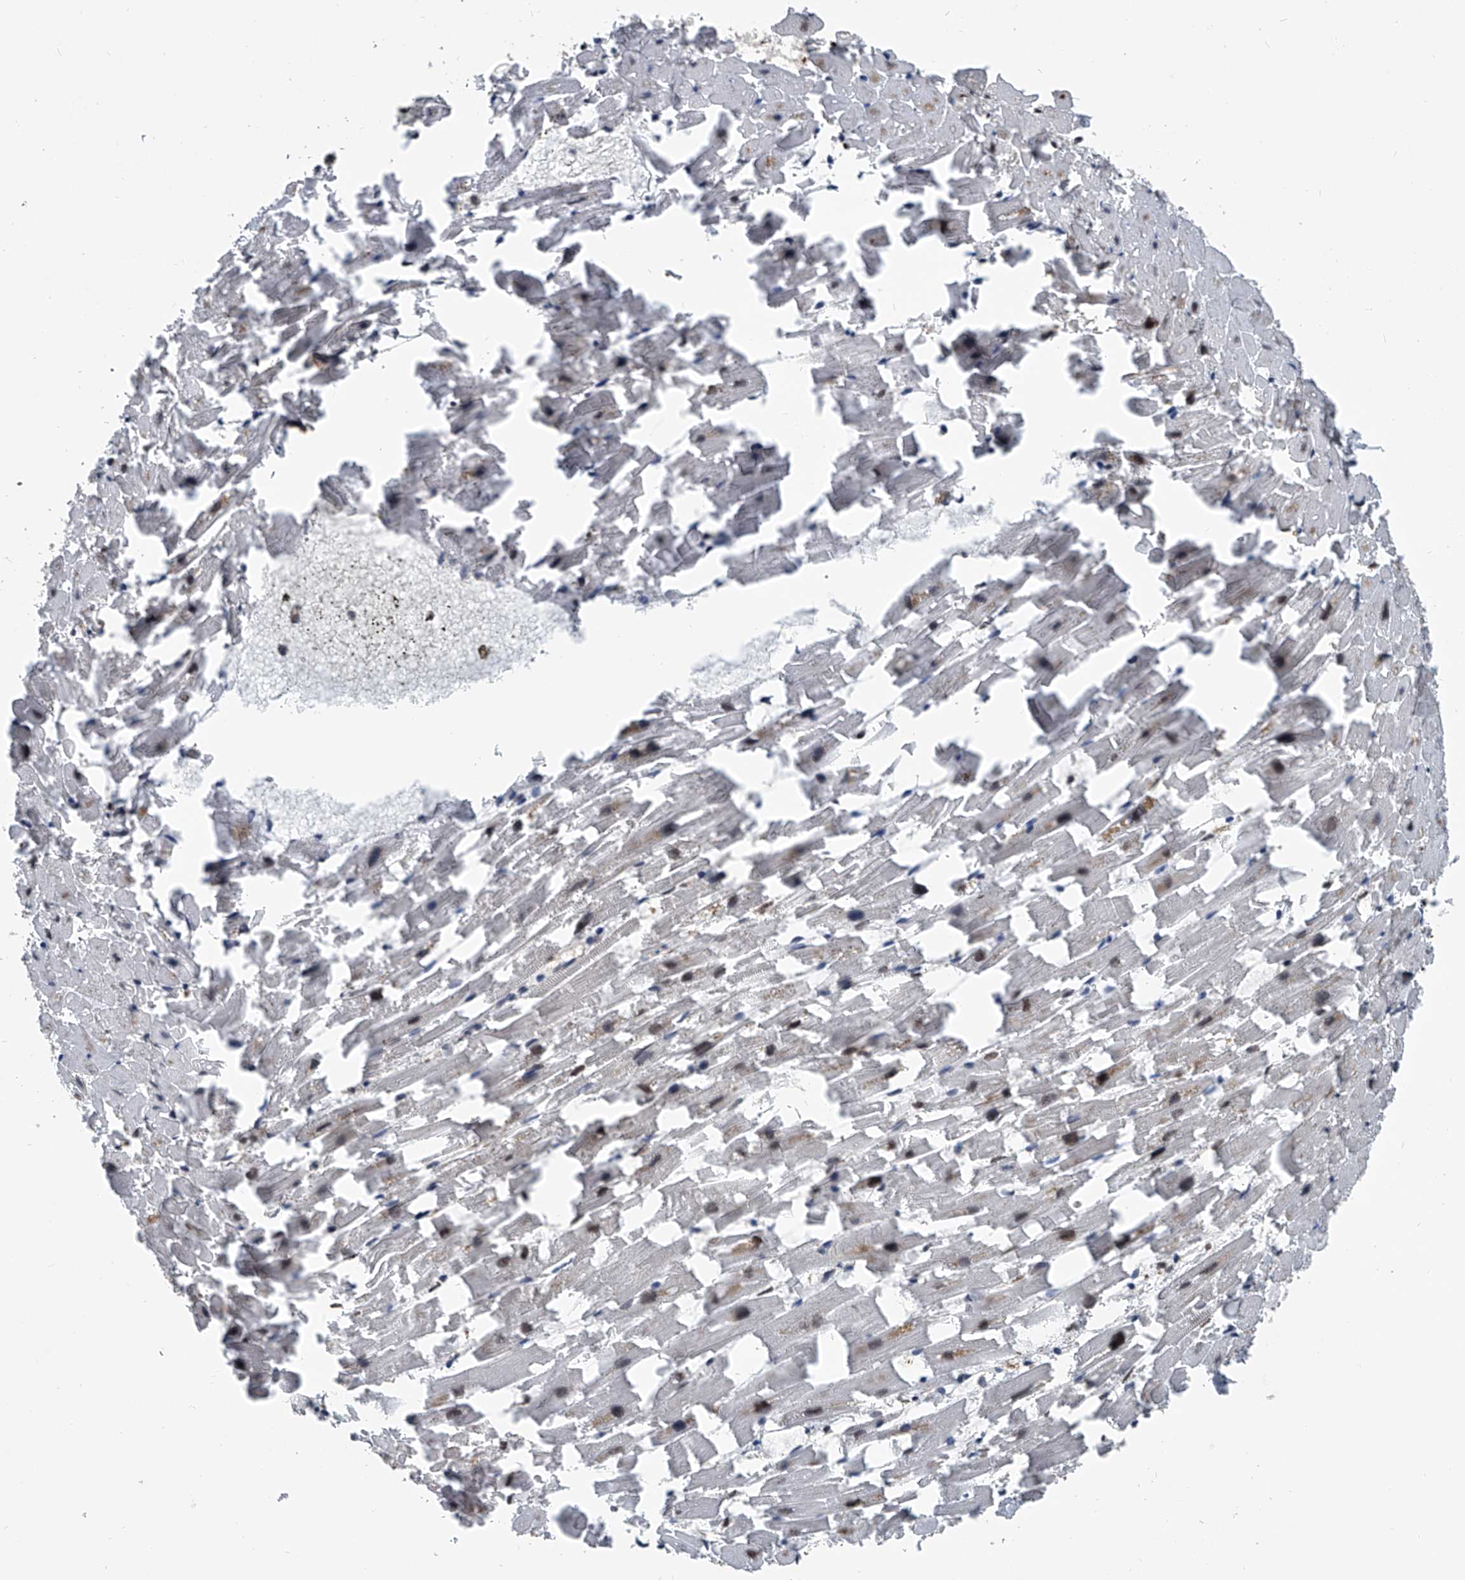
{"staining": {"intensity": "negative", "quantity": "none", "location": "none"}, "tissue": "heart muscle", "cell_type": "Cardiomyocytes", "image_type": "normal", "snomed": [{"axis": "morphology", "description": "Normal tissue, NOS"}, {"axis": "topography", "description": "Heart"}], "caption": "IHC of unremarkable human heart muscle demonstrates no positivity in cardiomyocytes.", "gene": "FKBP5", "patient": {"sex": "female", "age": 64}}